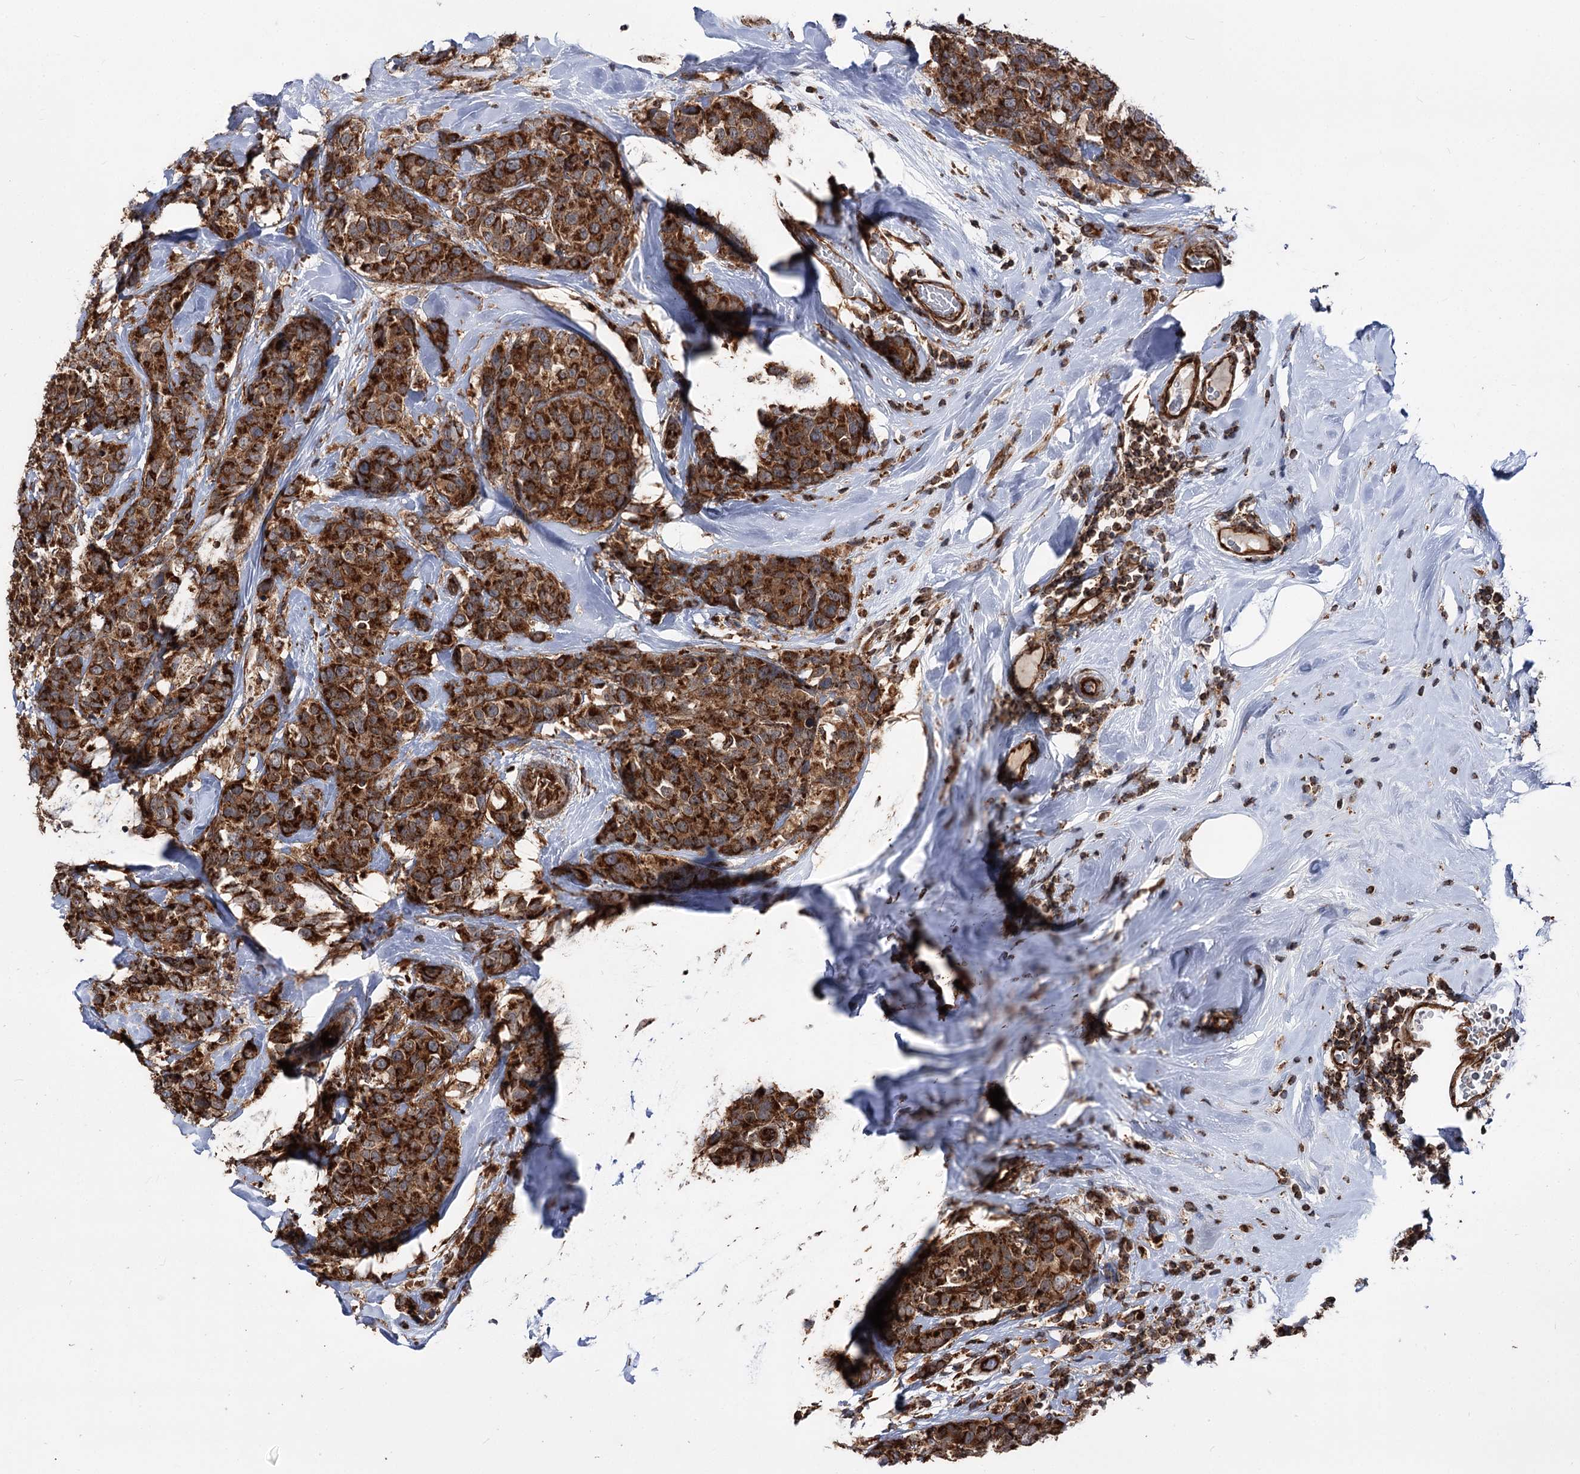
{"staining": {"intensity": "strong", "quantity": ">75%", "location": "cytoplasmic/membranous"}, "tissue": "breast cancer", "cell_type": "Tumor cells", "image_type": "cancer", "snomed": [{"axis": "morphology", "description": "Lobular carcinoma"}, {"axis": "topography", "description": "Breast"}], "caption": "The immunohistochemical stain shows strong cytoplasmic/membranous expression in tumor cells of breast cancer tissue. Nuclei are stained in blue.", "gene": "FGFR1OP2", "patient": {"sex": "female", "age": 59}}